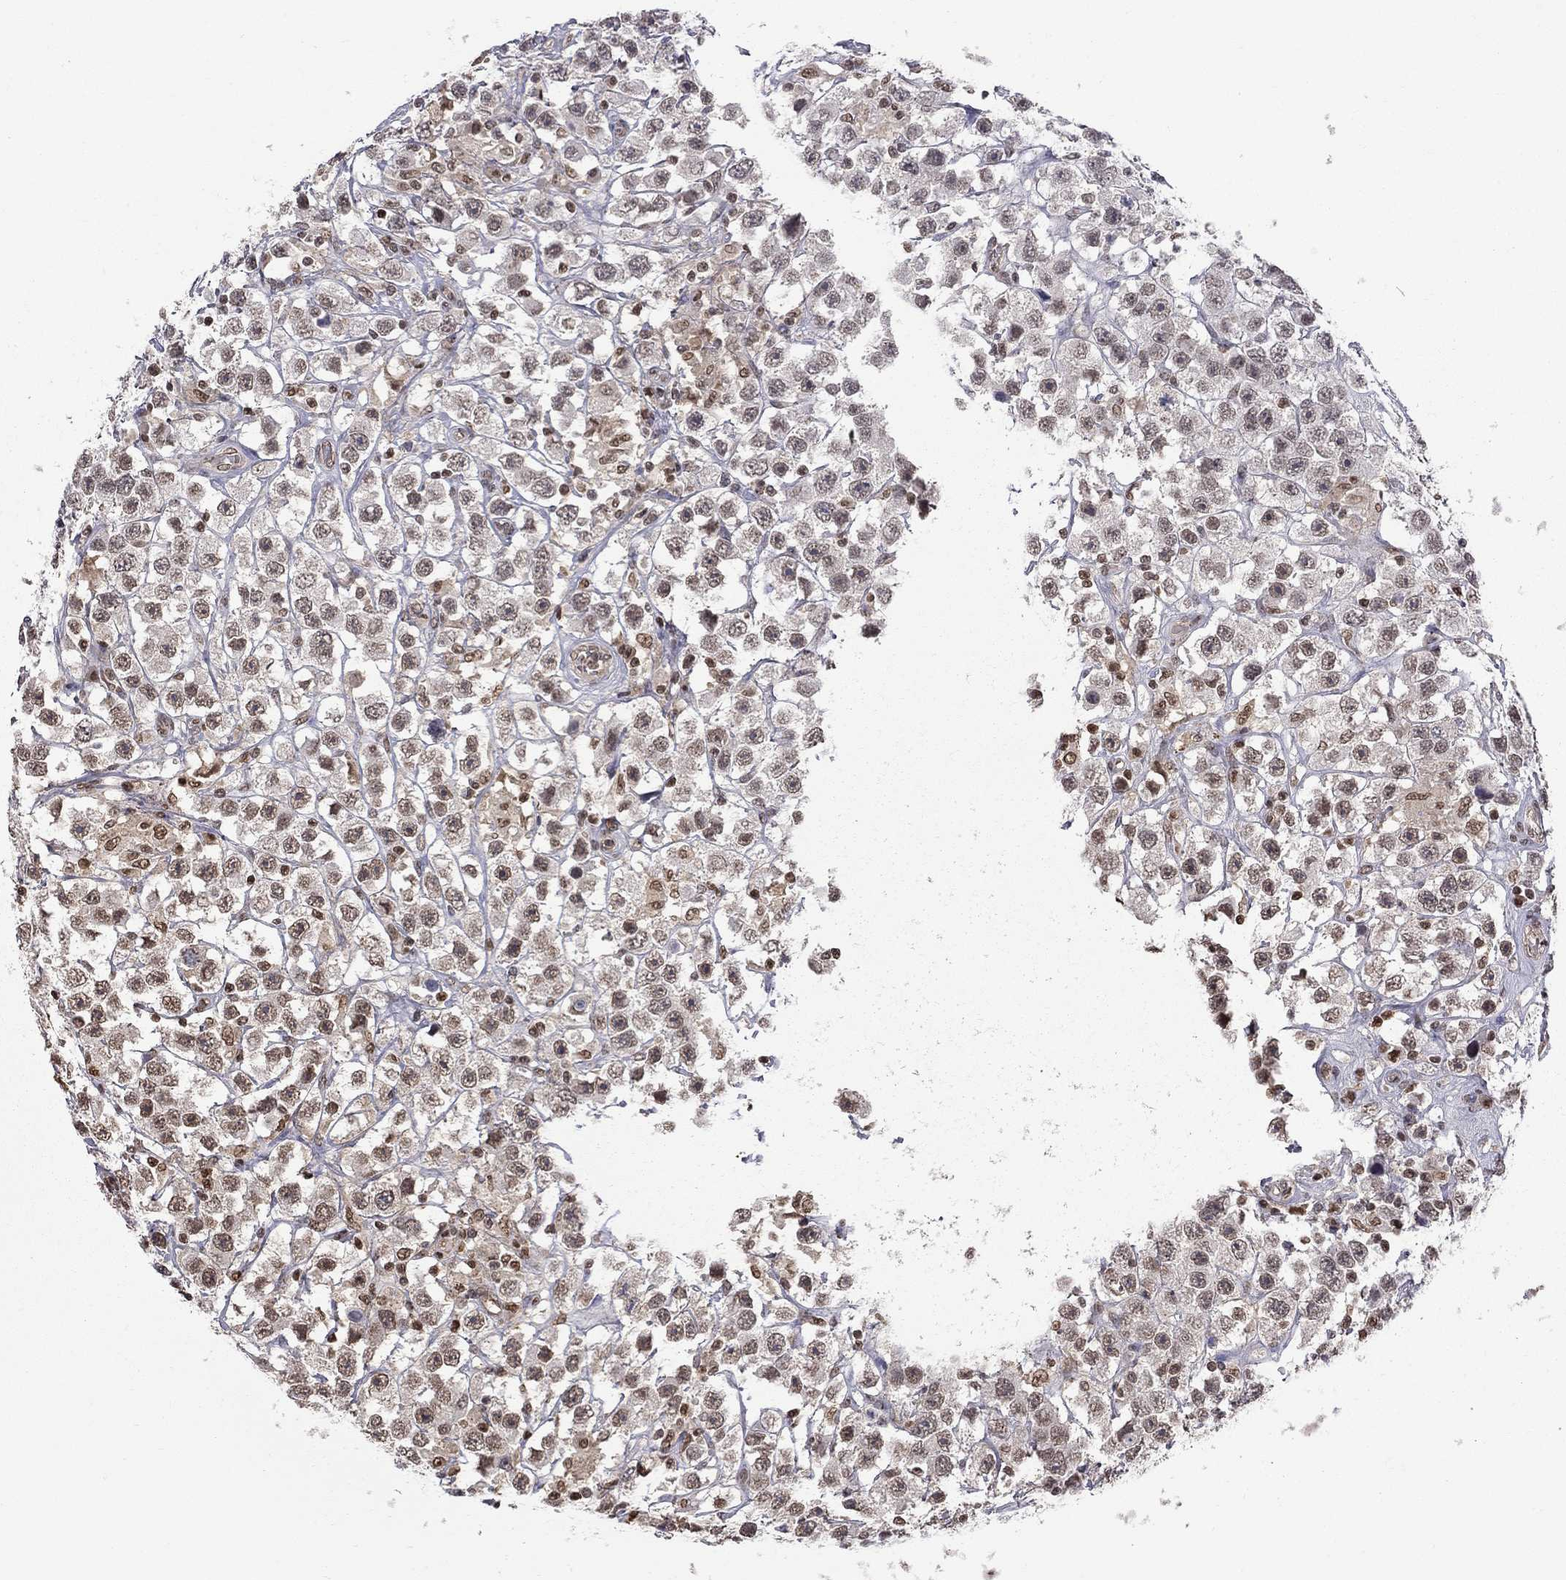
{"staining": {"intensity": "weak", "quantity": "25%-75%", "location": "nuclear"}, "tissue": "testis cancer", "cell_type": "Tumor cells", "image_type": "cancer", "snomed": [{"axis": "morphology", "description": "Seminoma, NOS"}, {"axis": "topography", "description": "Testis"}], "caption": "Brown immunohistochemical staining in human testis cancer (seminoma) exhibits weak nuclear positivity in approximately 25%-75% of tumor cells. (DAB = brown stain, brightfield microscopy at high magnification).", "gene": "RFWD3", "patient": {"sex": "male", "age": 45}}